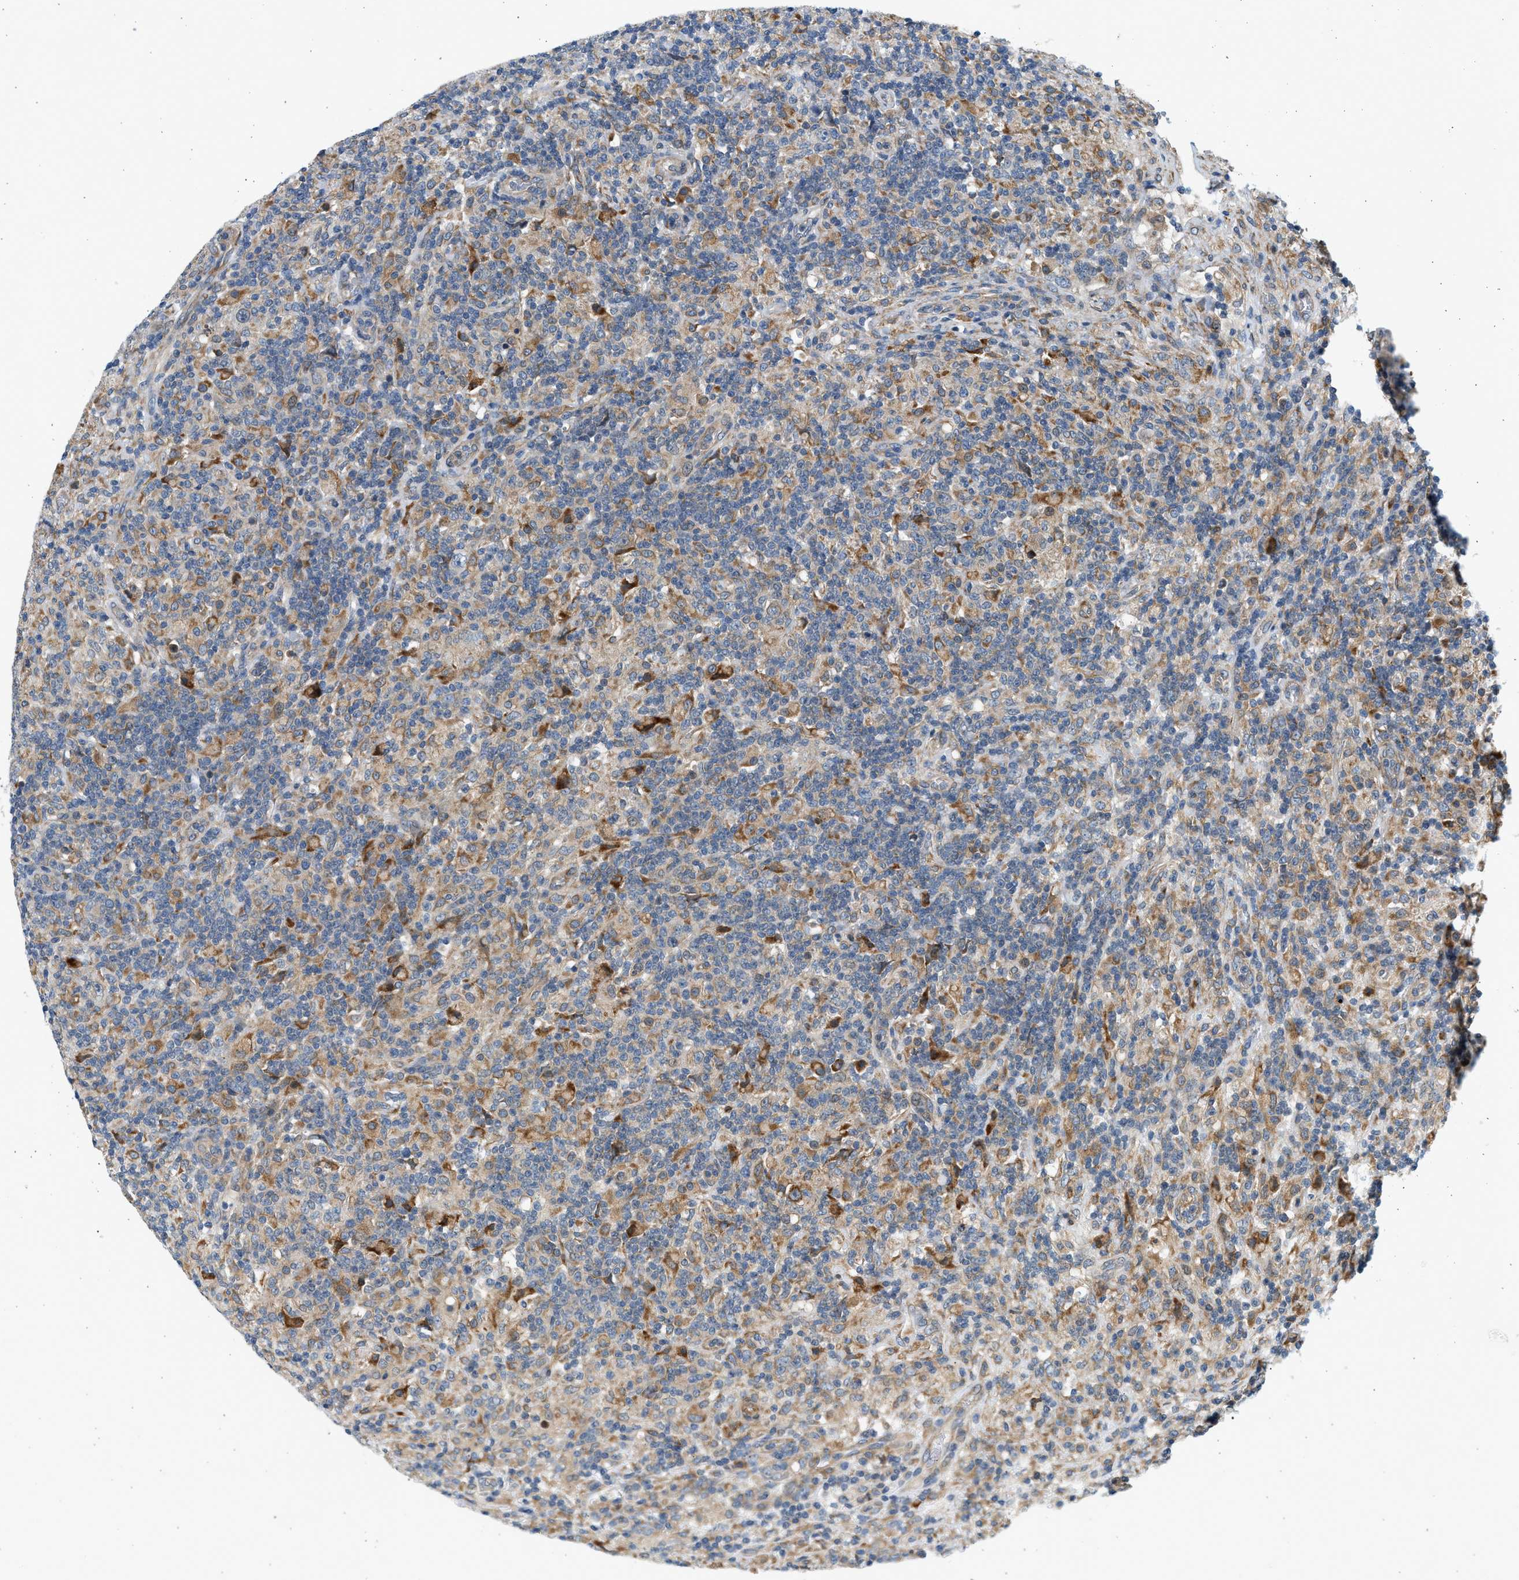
{"staining": {"intensity": "moderate", "quantity": "<25%", "location": "cytoplasmic/membranous"}, "tissue": "lymphoma", "cell_type": "Tumor cells", "image_type": "cancer", "snomed": [{"axis": "morphology", "description": "Hodgkin's disease, NOS"}, {"axis": "topography", "description": "Lymph node"}], "caption": "Moderate cytoplasmic/membranous expression for a protein is identified in about <25% of tumor cells of Hodgkin's disease using IHC.", "gene": "KDELR2", "patient": {"sex": "male", "age": 70}}